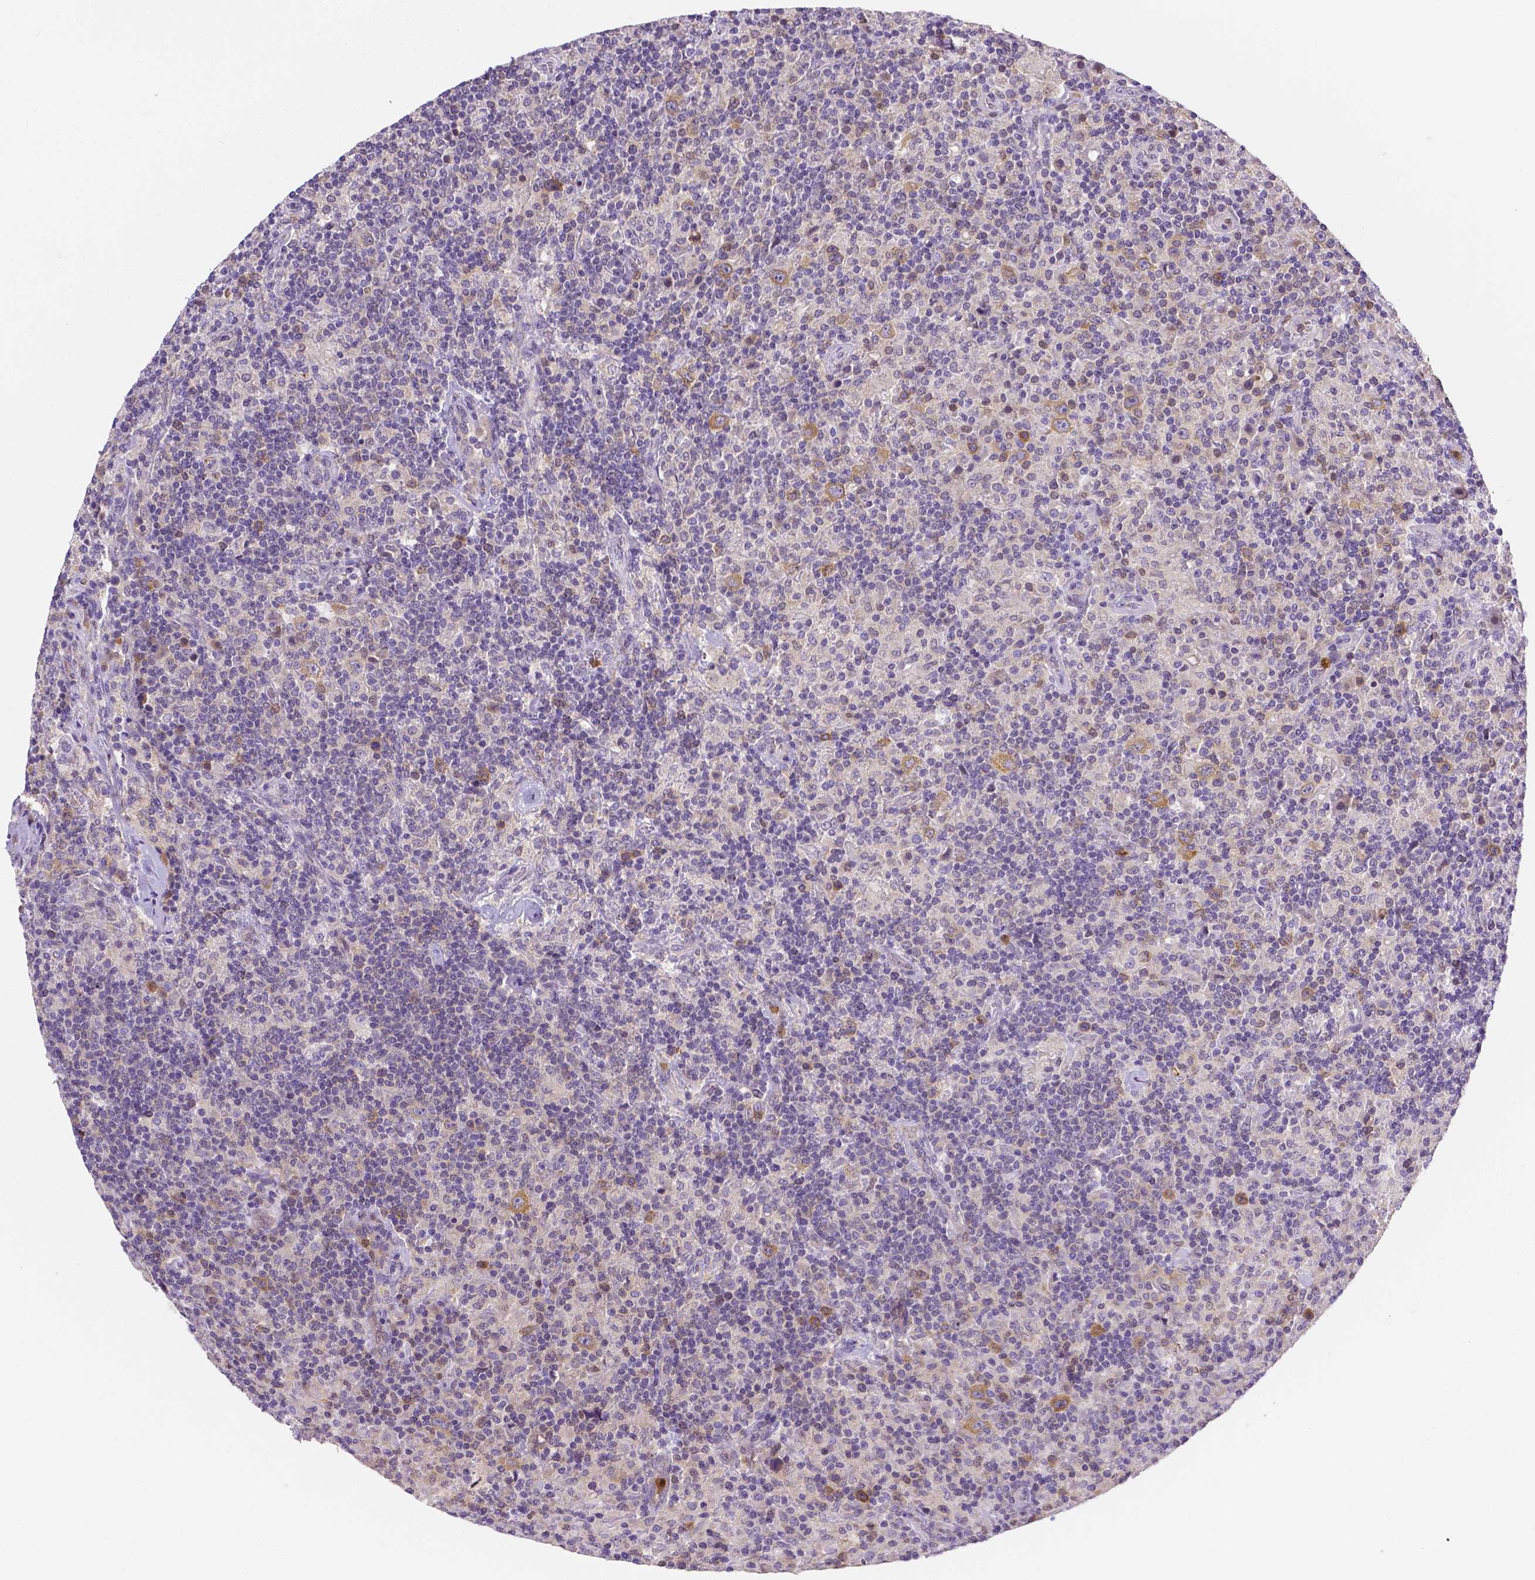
{"staining": {"intensity": "negative", "quantity": "none", "location": "none"}, "tissue": "lymphoma", "cell_type": "Tumor cells", "image_type": "cancer", "snomed": [{"axis": "morphology", "description": "Hodgkin's disease, NOS"}, {"axis": "topography", "description": "Lymph node"}], "caption": "There is no significant expression in tumor cells of lymphoma.", "gene": "ZNRD2", "patient": {"sex": "male", "age": 70}}